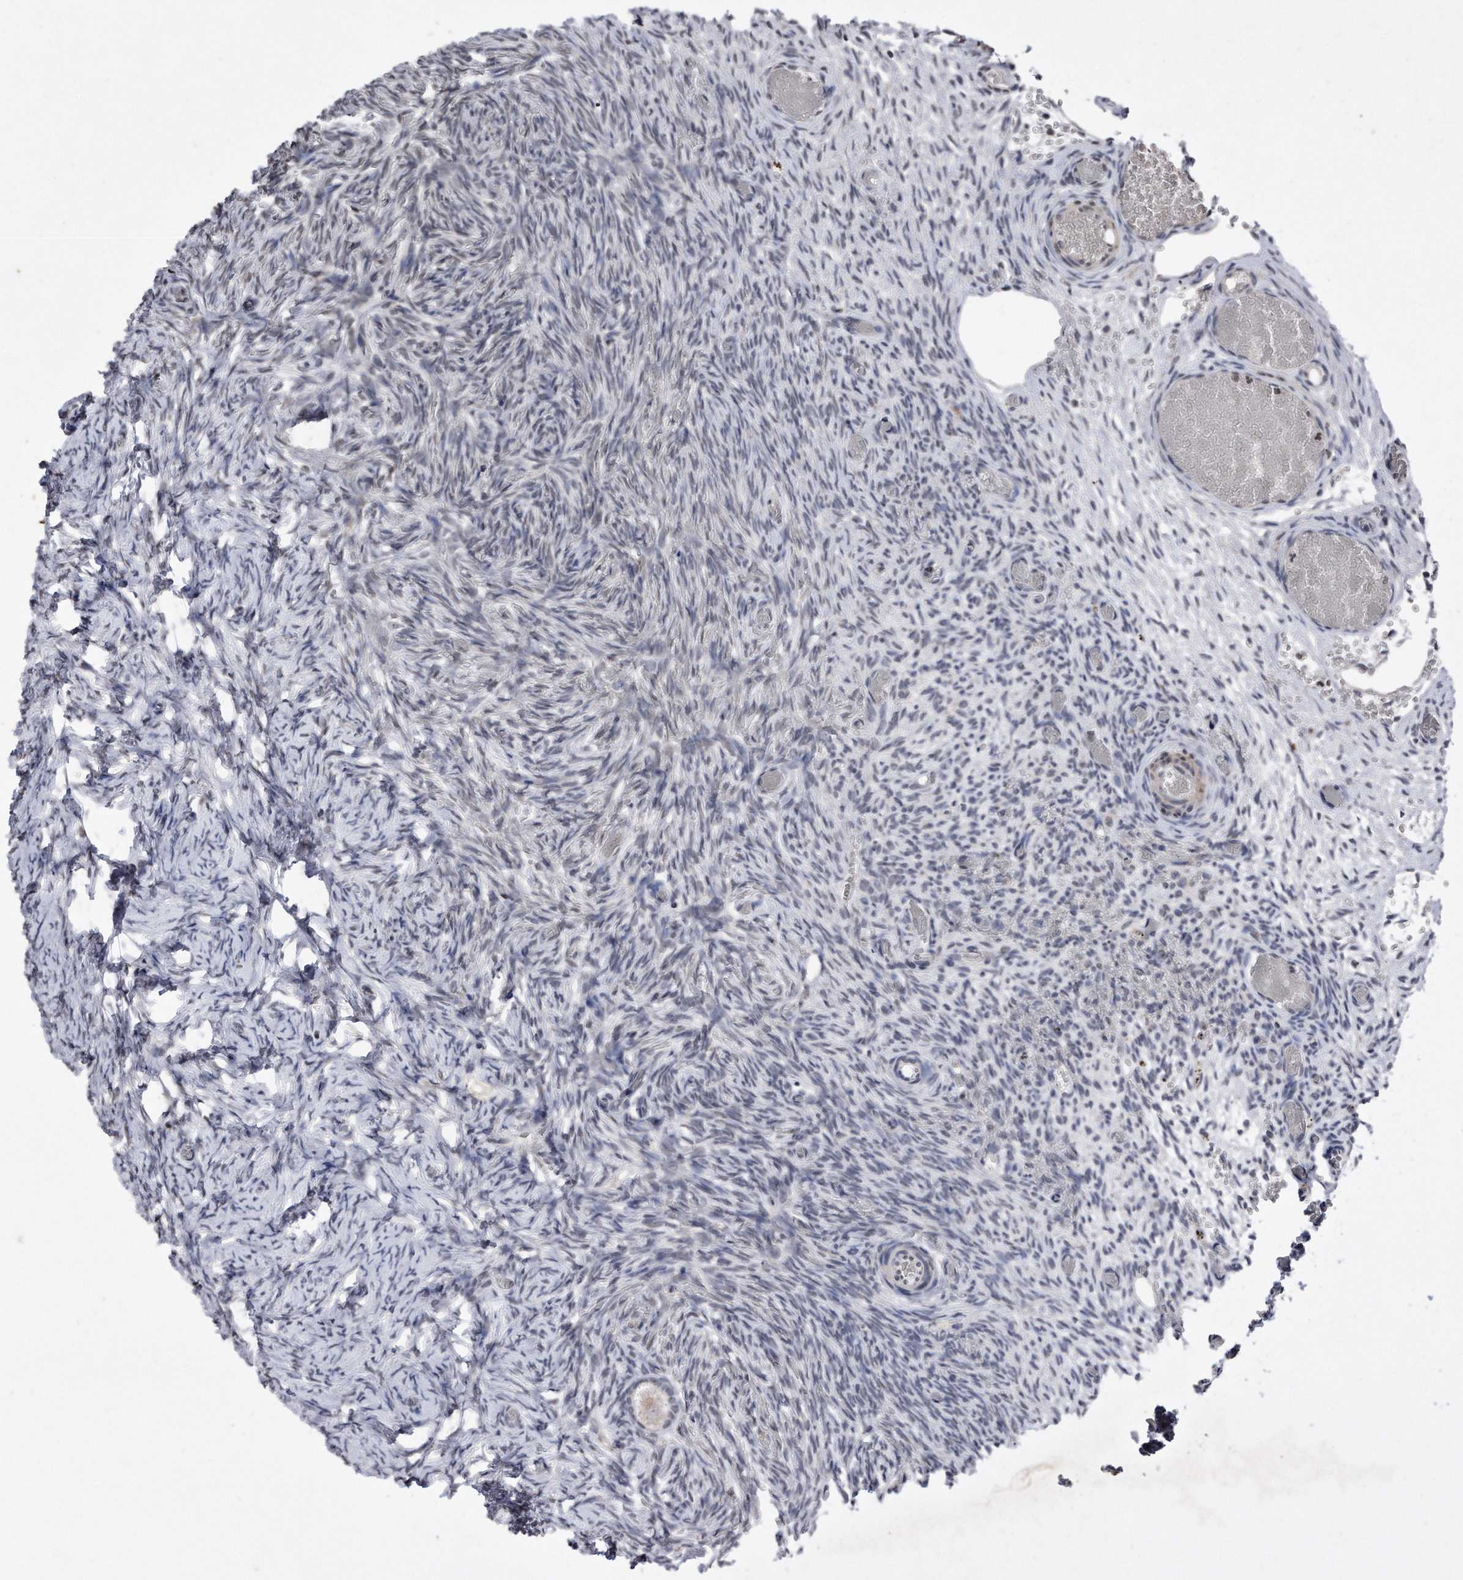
{"staining": {"intensity": "negative", "quantity": "none", "location": "none"}, "tissue": "ovary", "cell_type": "Follicle cells", "image_type": "normal", "snomed": [{"axis": "morphology", "description": "Adenocarcinoma, NOS"}, {"axis": "topography", "description": "Endometrium"}], "caption": "Human ovary stained for a protein using immunohistochemistry (IHC) displays no positivity in follicle cells.", "gene": "DAB1", "patient": {"sex": "female", "age": 32}}